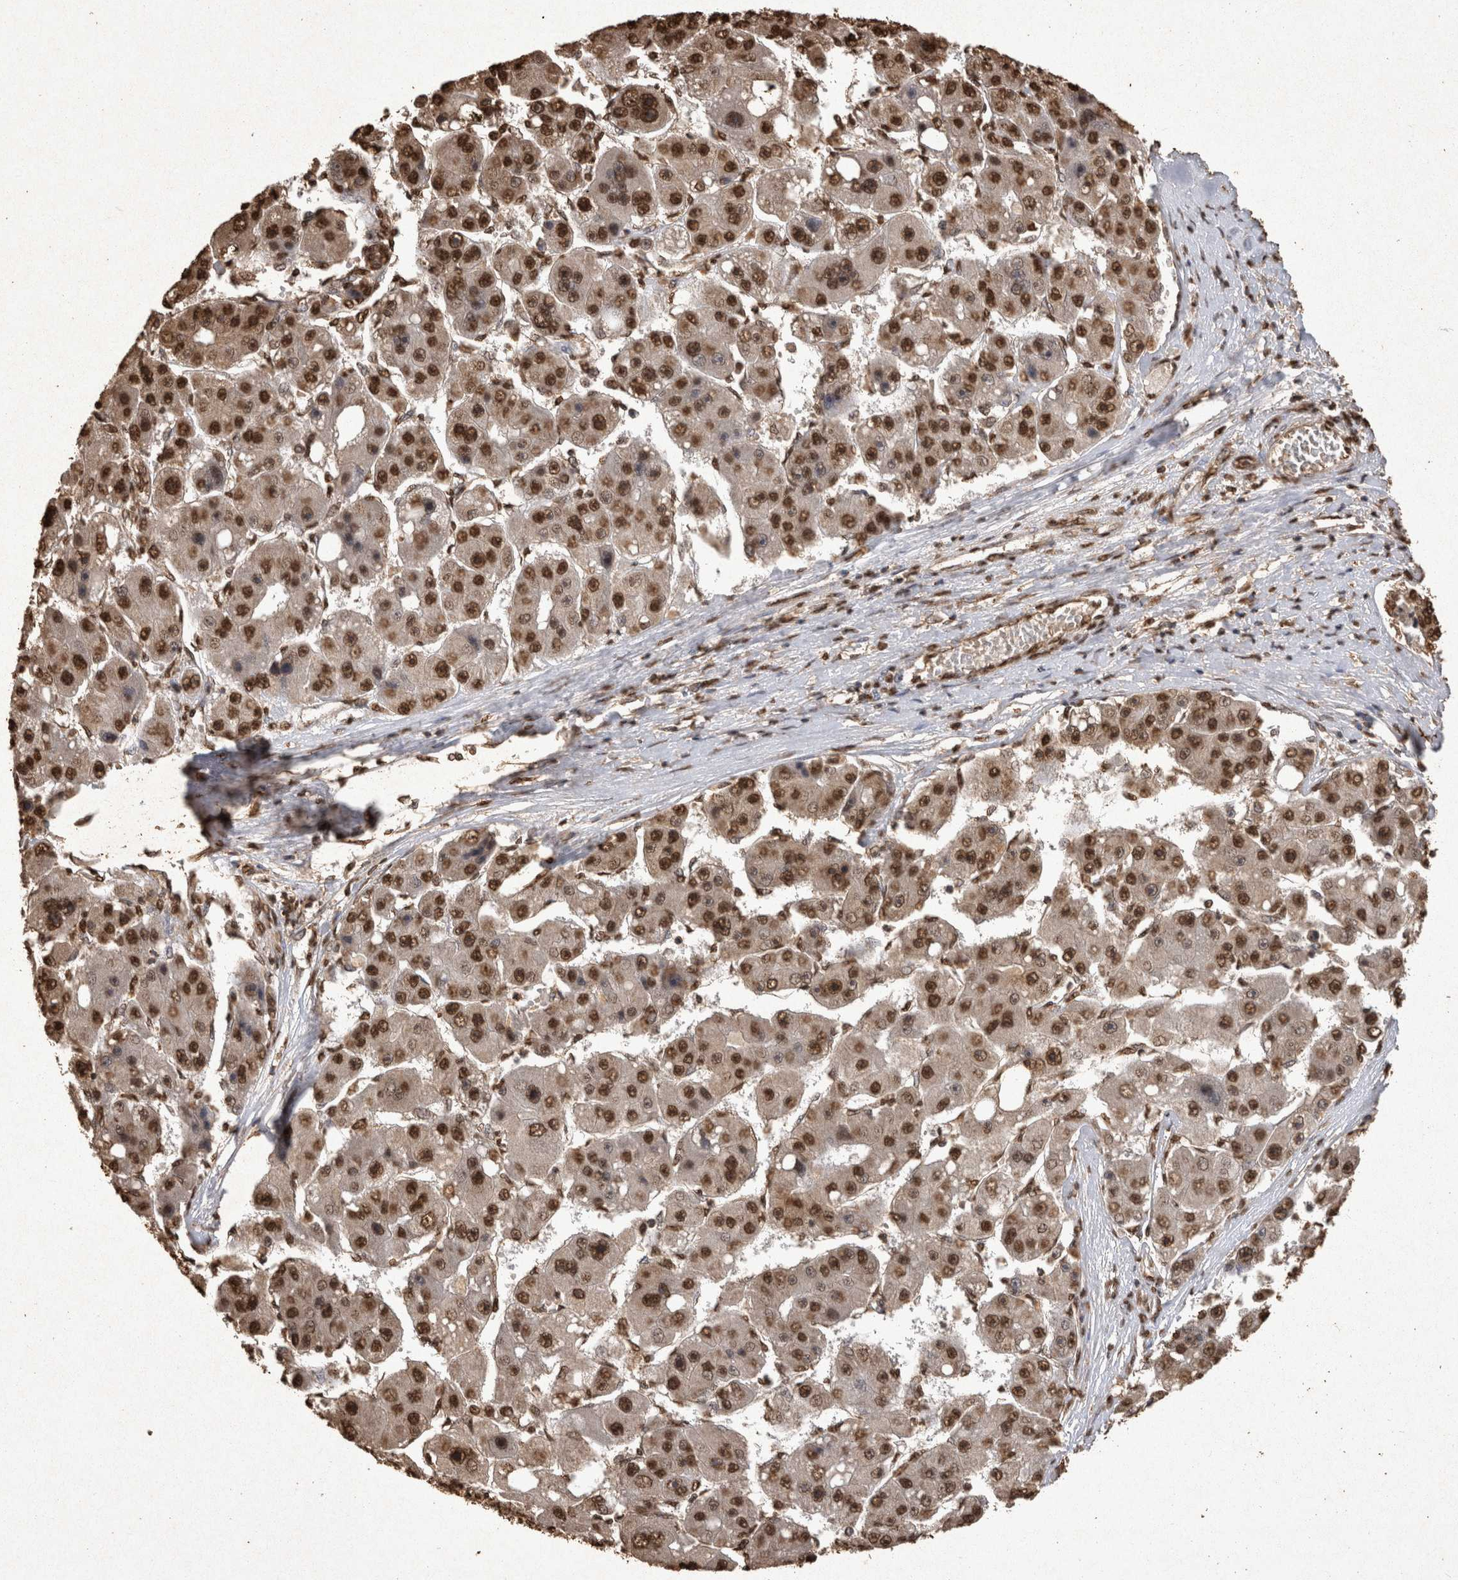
{"staining": {"intensity": "strong", "quantity": ">75%", "location": "nuclear"}, "tissue": "liver cancer", "cell_type": "Tumor cells", "image_type": "cancer", "snomed": [{"axis": "morphology", "description": "Carcinoma, Hepatocellular, NOS"}, {"axis": "topography", "description": "Liver"}], "caption": "Protein staining of liver hepatocellular carcinoma tissue demonstrates strong nuclear expression in about >75% of tumor cells.", "gene": "OAS2", "patient": {"sex": "female", "age": 61}}